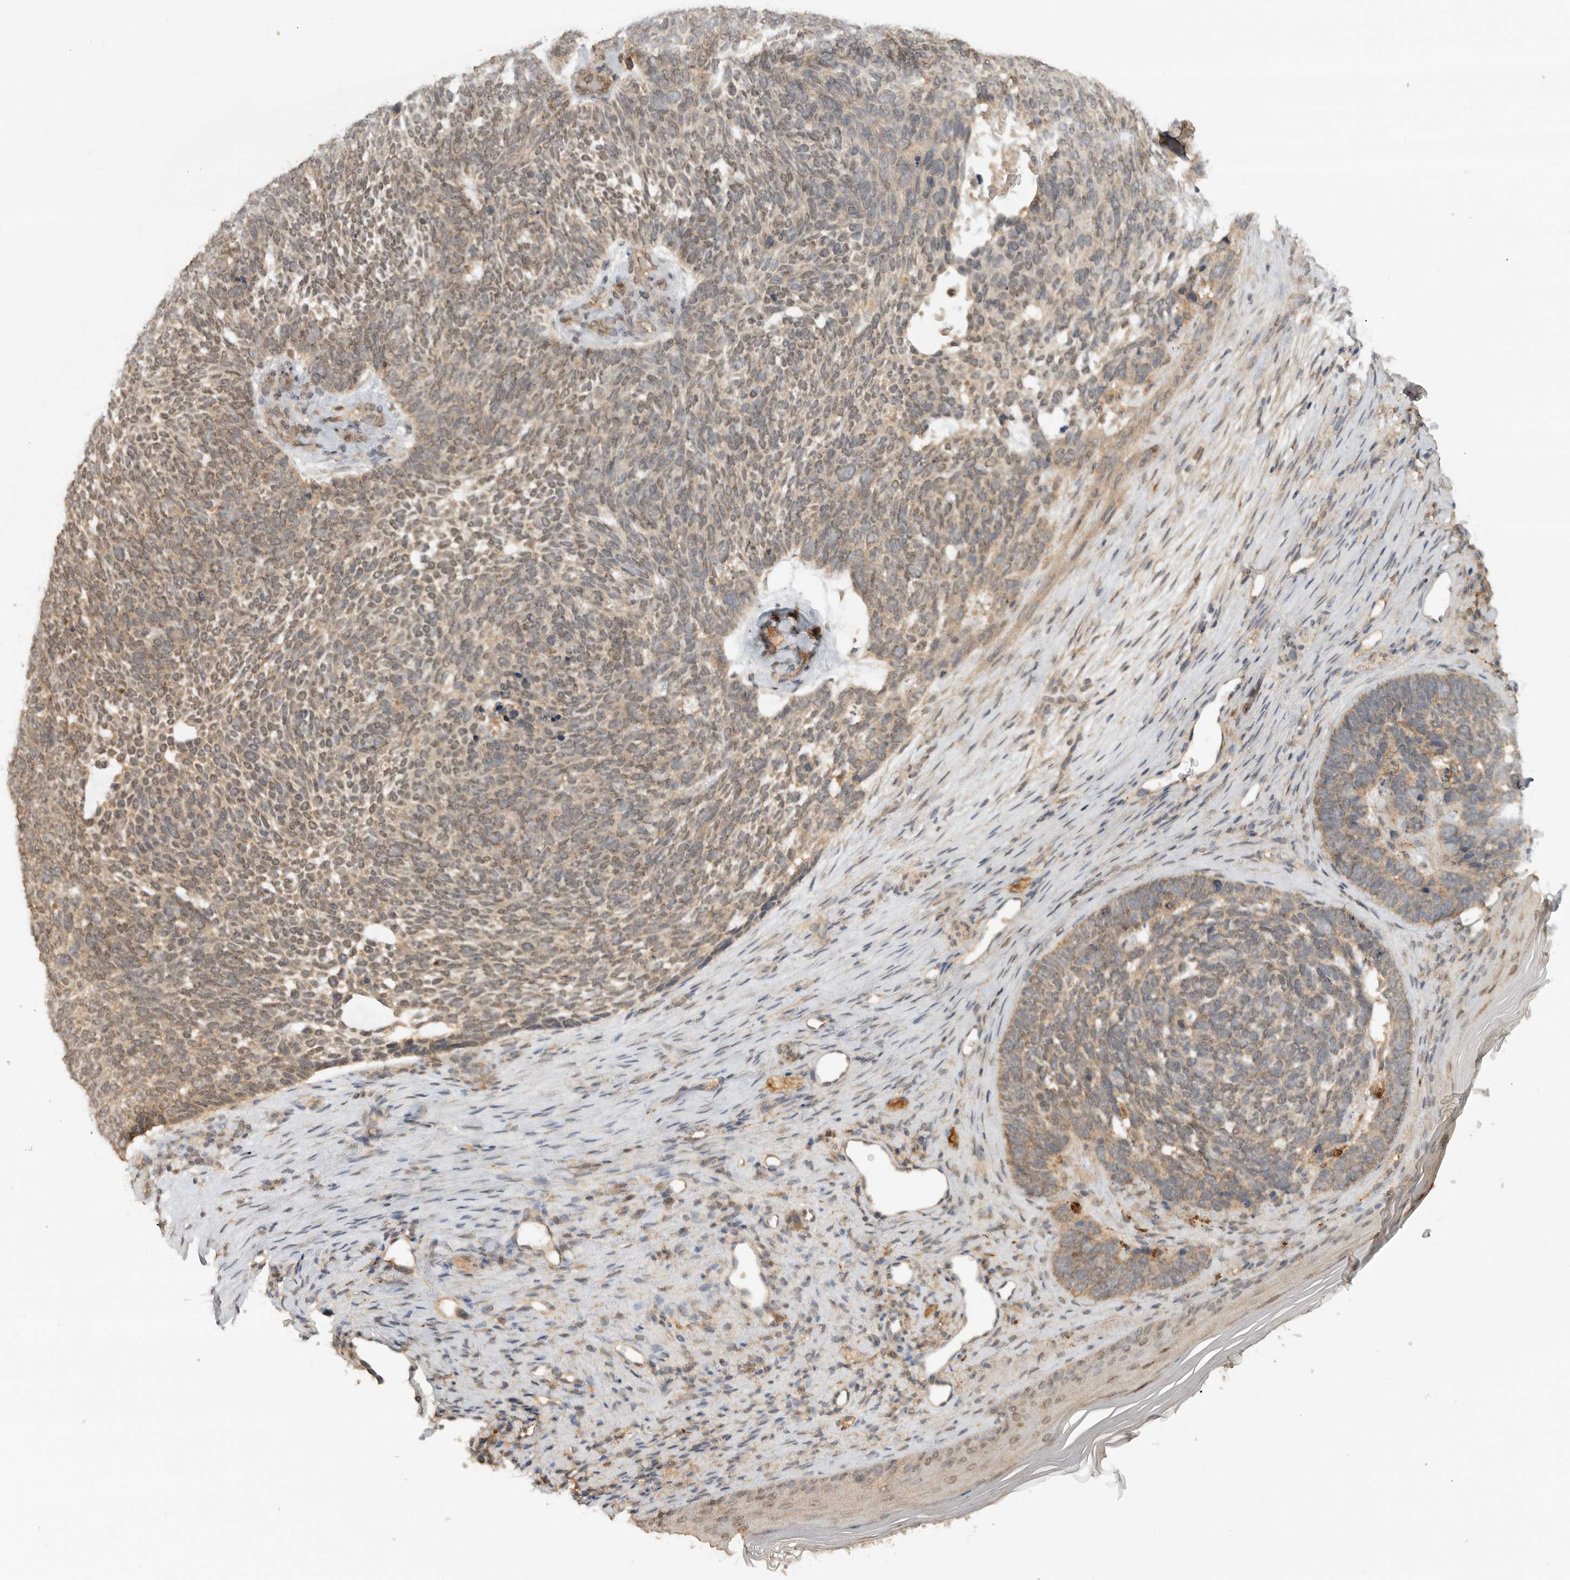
{"staining": {"intensity": "weak", "quantity": ">75%", "location": "cytoplasmic/membranous"}, "tissue": "skin cancer", "cell_type": "Tumor cells", "image_type": "cancer", "snomed": [{"axis": "morphology", "description": "Basal cell carcinoma"}, {"axis": "topography", "description": "Skin"}], "caption": "Protein analysis of skin cancer tissue shows weak cytoplasmic/membranous staining in approximately >75% of tumor cells. (brown staining indicates protein expression, while blue staining denotes nuclei).", "gene": "ICOSLG", "patient": {"sex": "female", "age": 85}}